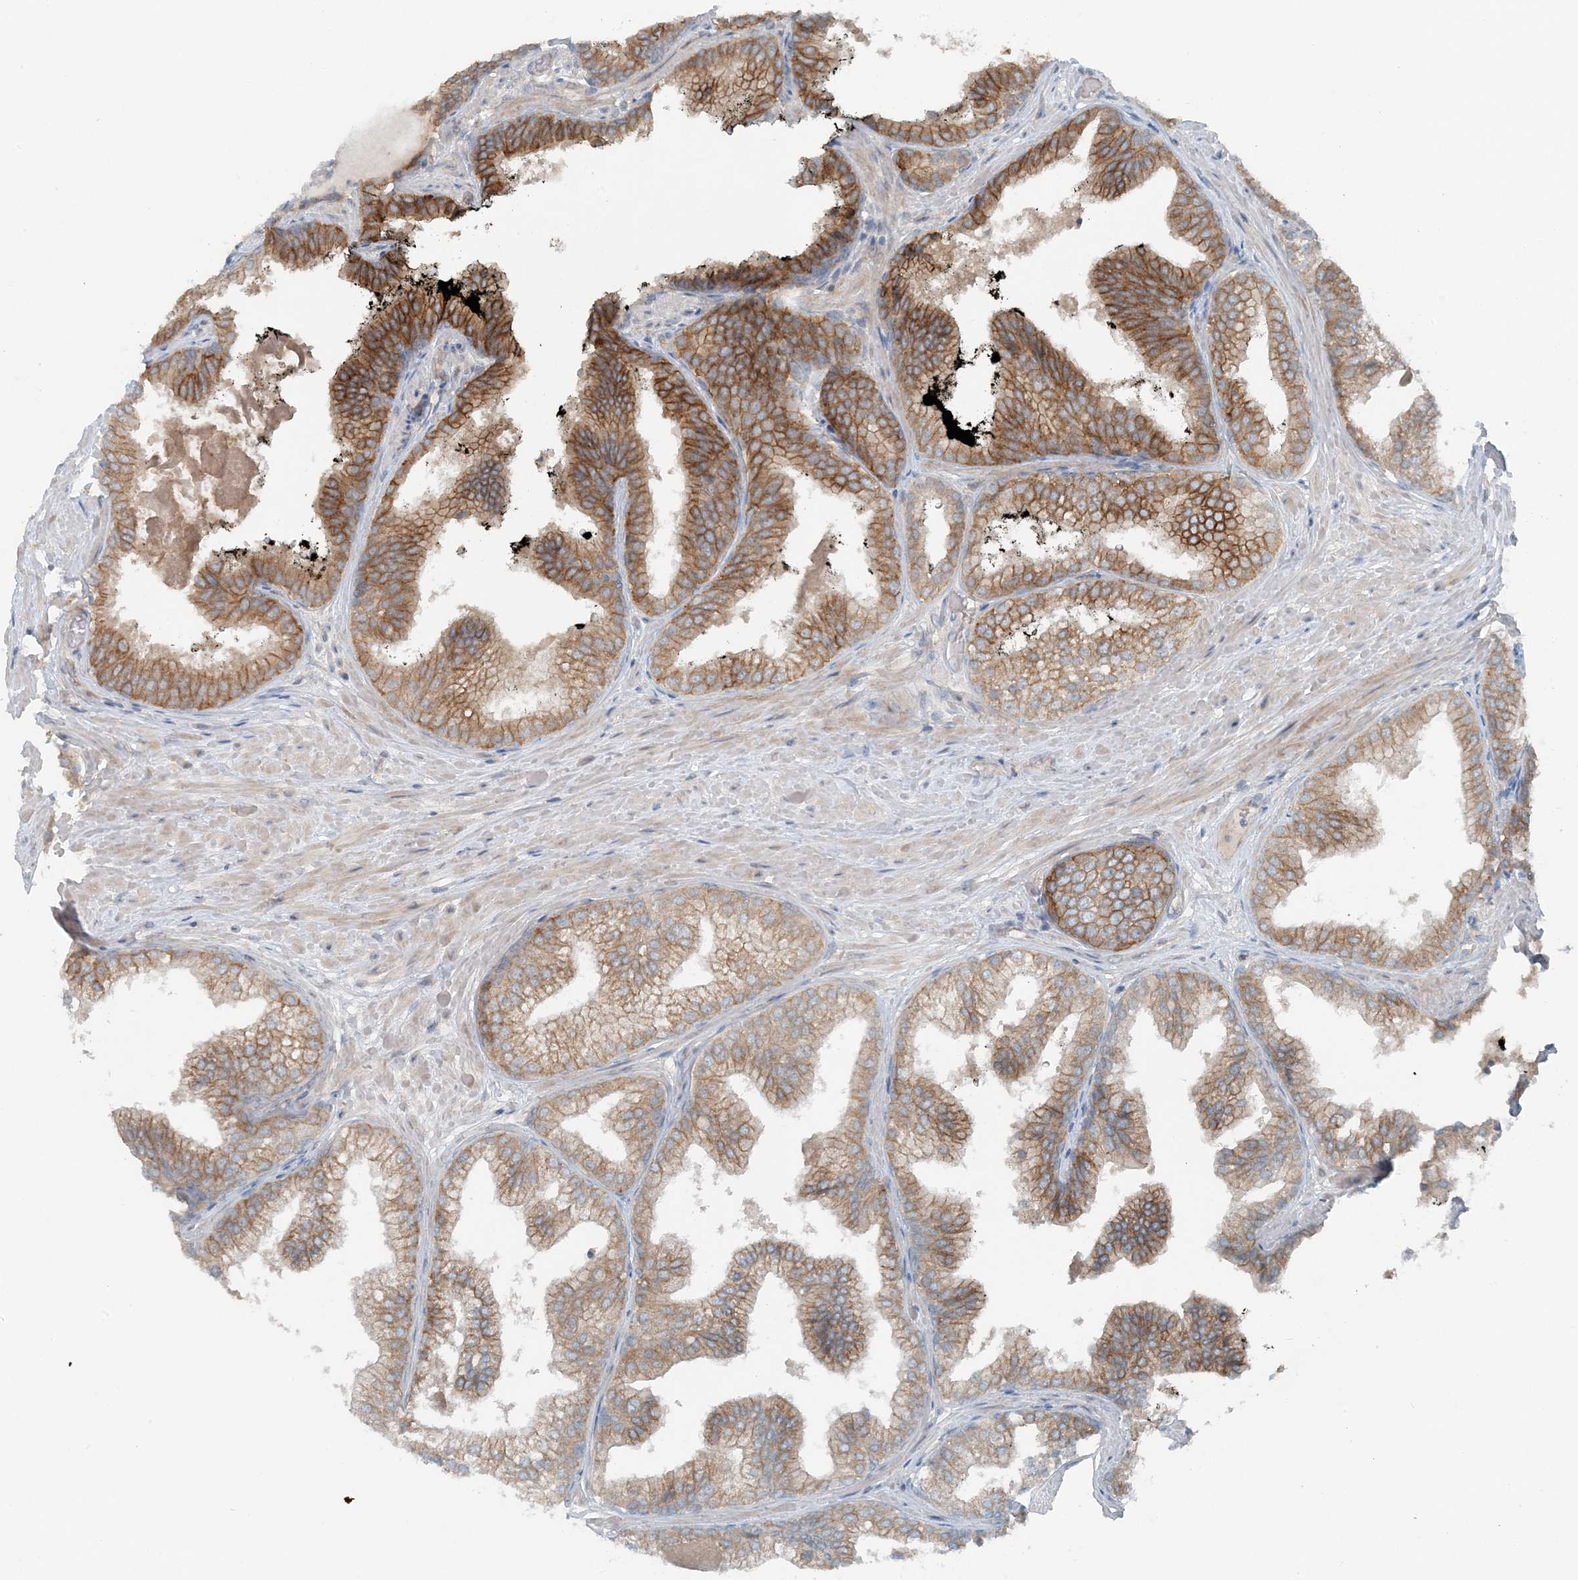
{"staining": {"intensity": "moderate", "quantity": "25%-75%", "location": "cytoplasmic/membranous"}, "tissue": "prostate cancer", "cell_type": "Tumor cells", "image_type": "cancer", "snomed": [{"axis": "morphology", "description": "Adenocarcinoma, Low grade"}, {"axis": "topography", "description": "Prostate"}], "caption": "Human prostate cancer (low-grade adenocarcinoma) stained with a brown dye displays moderate cytoplasmic/membranous positive positivity in approximately 25%-75% of tumor cells.", "gene": "MITD1", "patient": {"sex": "male", "age": 71}}